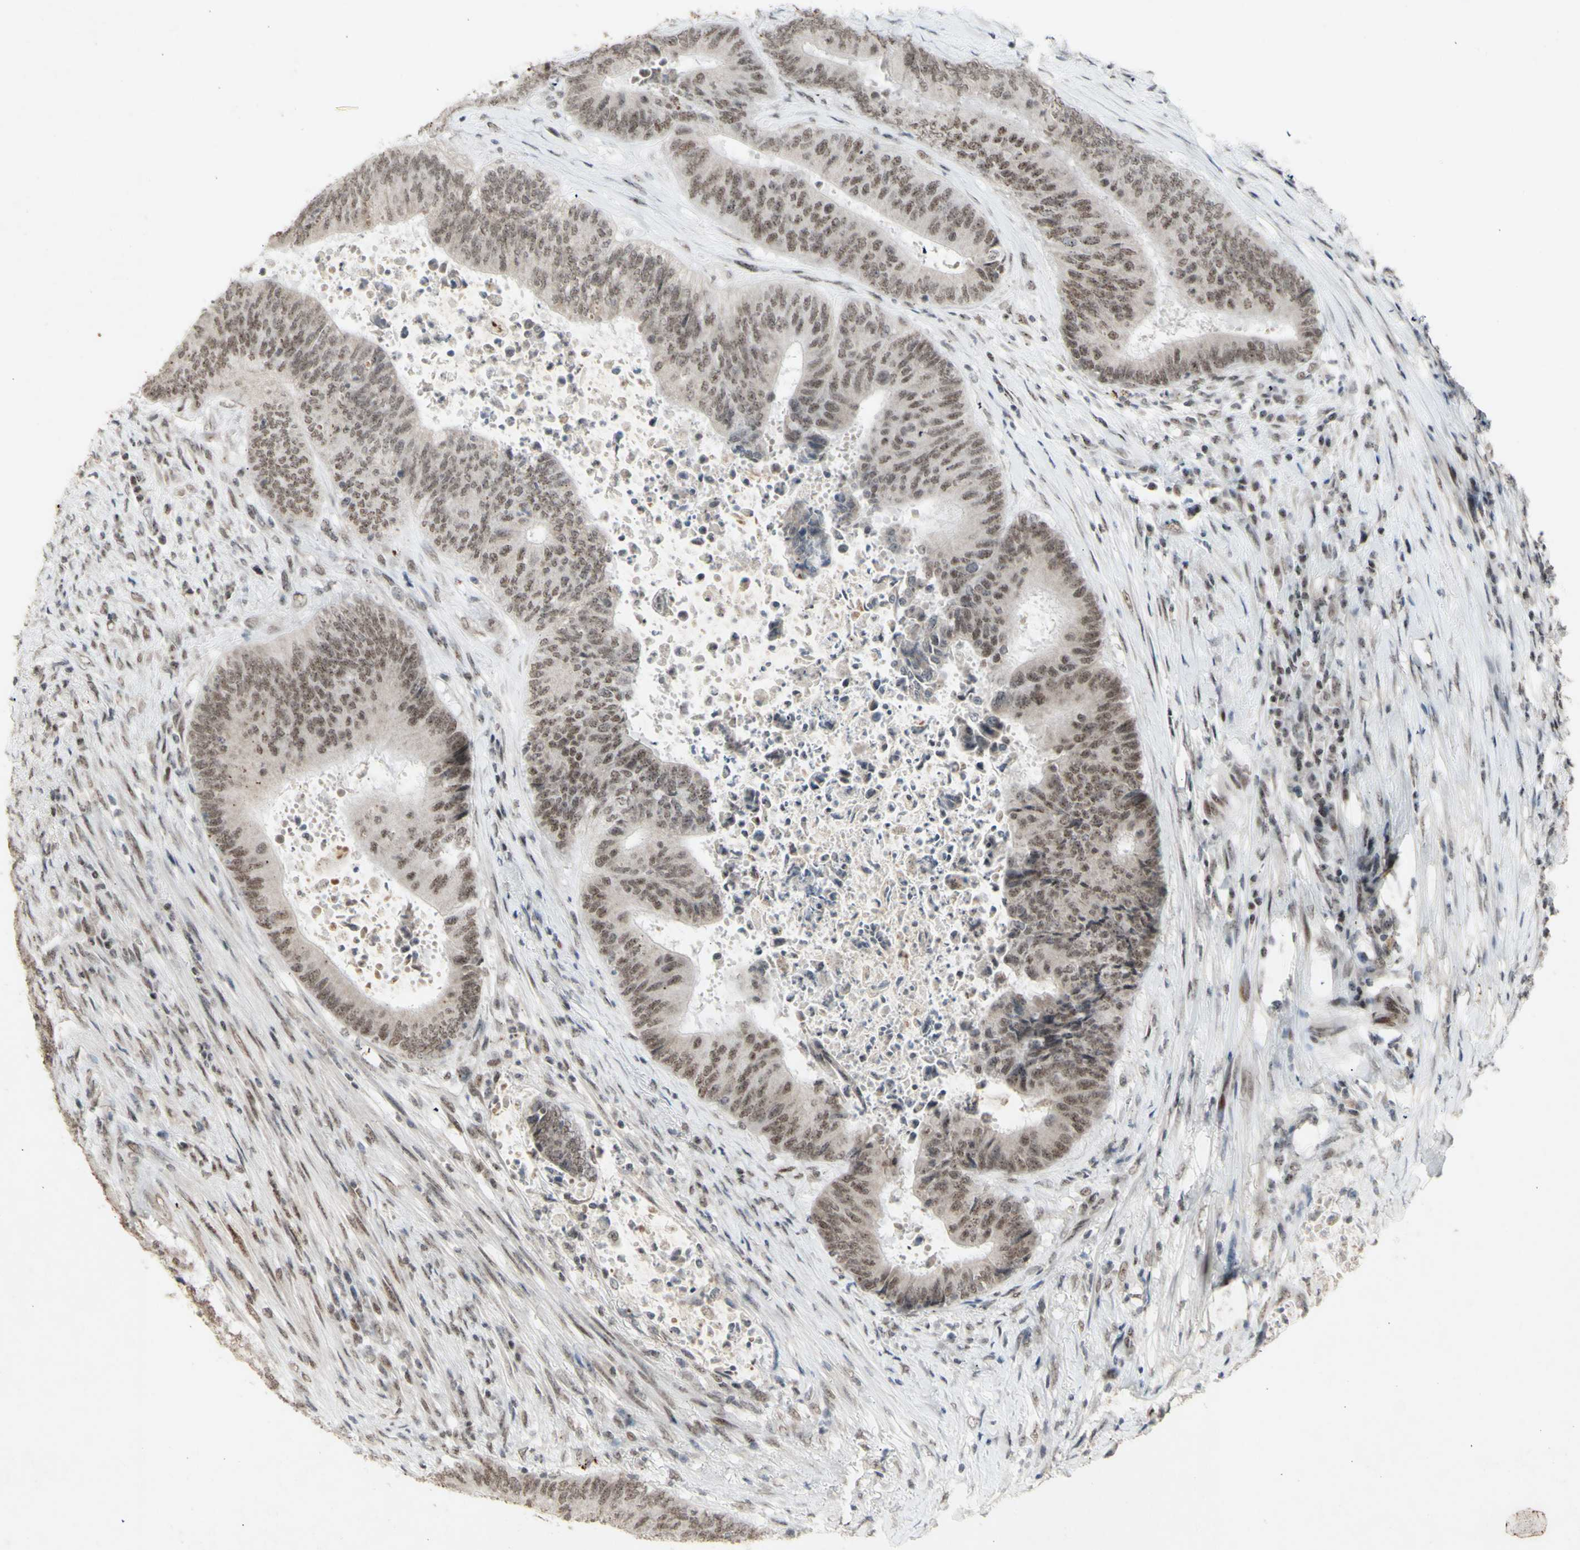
{"staining": {"intensity": "moderate", "quantity": ">75%", "location": "nuclear"}, "tissue": "colorectal cancer", "cell_type": "Tumor cells", "image_type": "cancer", "snomed": [{"axis": "morphology", "description": "Adenocarcinoma, NOS"}, {"axis": "topography", "description": "Rectum"}], "caption": "Immunohistochemistry (DAB (3,3'-diaminobenzidine)) staining of adenocarcinoma (colorectal) exhibits moderate nuclear protein expression in approximately >75% of tumor cells.", "gene": "CENPB", "patient": {"sex": "male", "age": 72}}